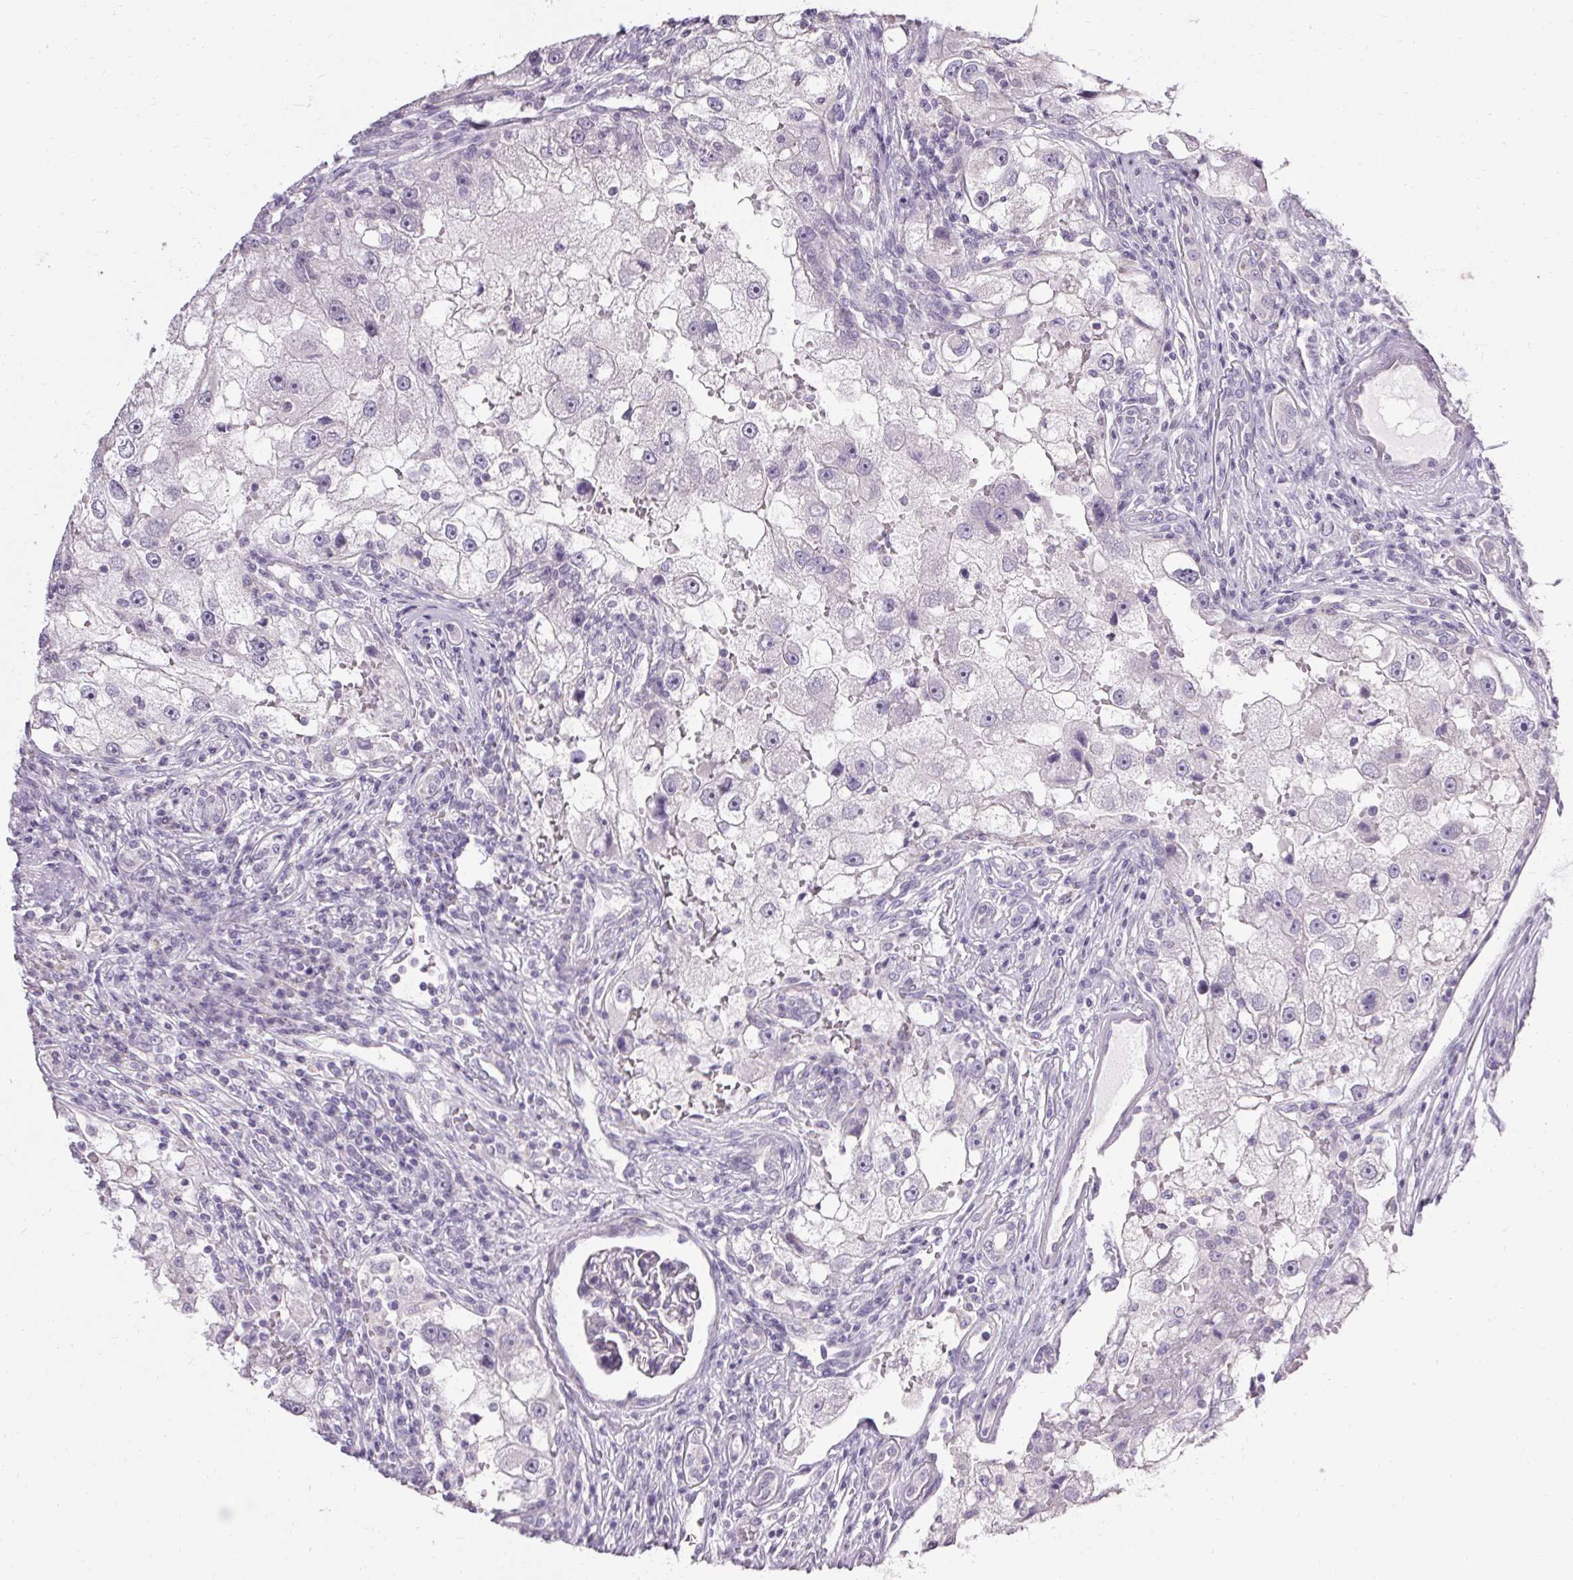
{"staining": {"intensity": "negative", "quantity": "none", "location": "none"}, "tissue": "renal cancer", "cell_type": "Tumor cells", "image_type": "cancer", "snomed": [{"axis": "morphology", "description": "Adenocarcinoma, NOS"}, {"axis": "topography", "description": "Kidney"}], "caption": "An IHC micrograph of adenocarcinoma (renal) is shown. There is no staining in tumor cells of adenocarcinoma (renal).", "gene": "PMEL", "patient": {"sex": "male", "age": 63}}